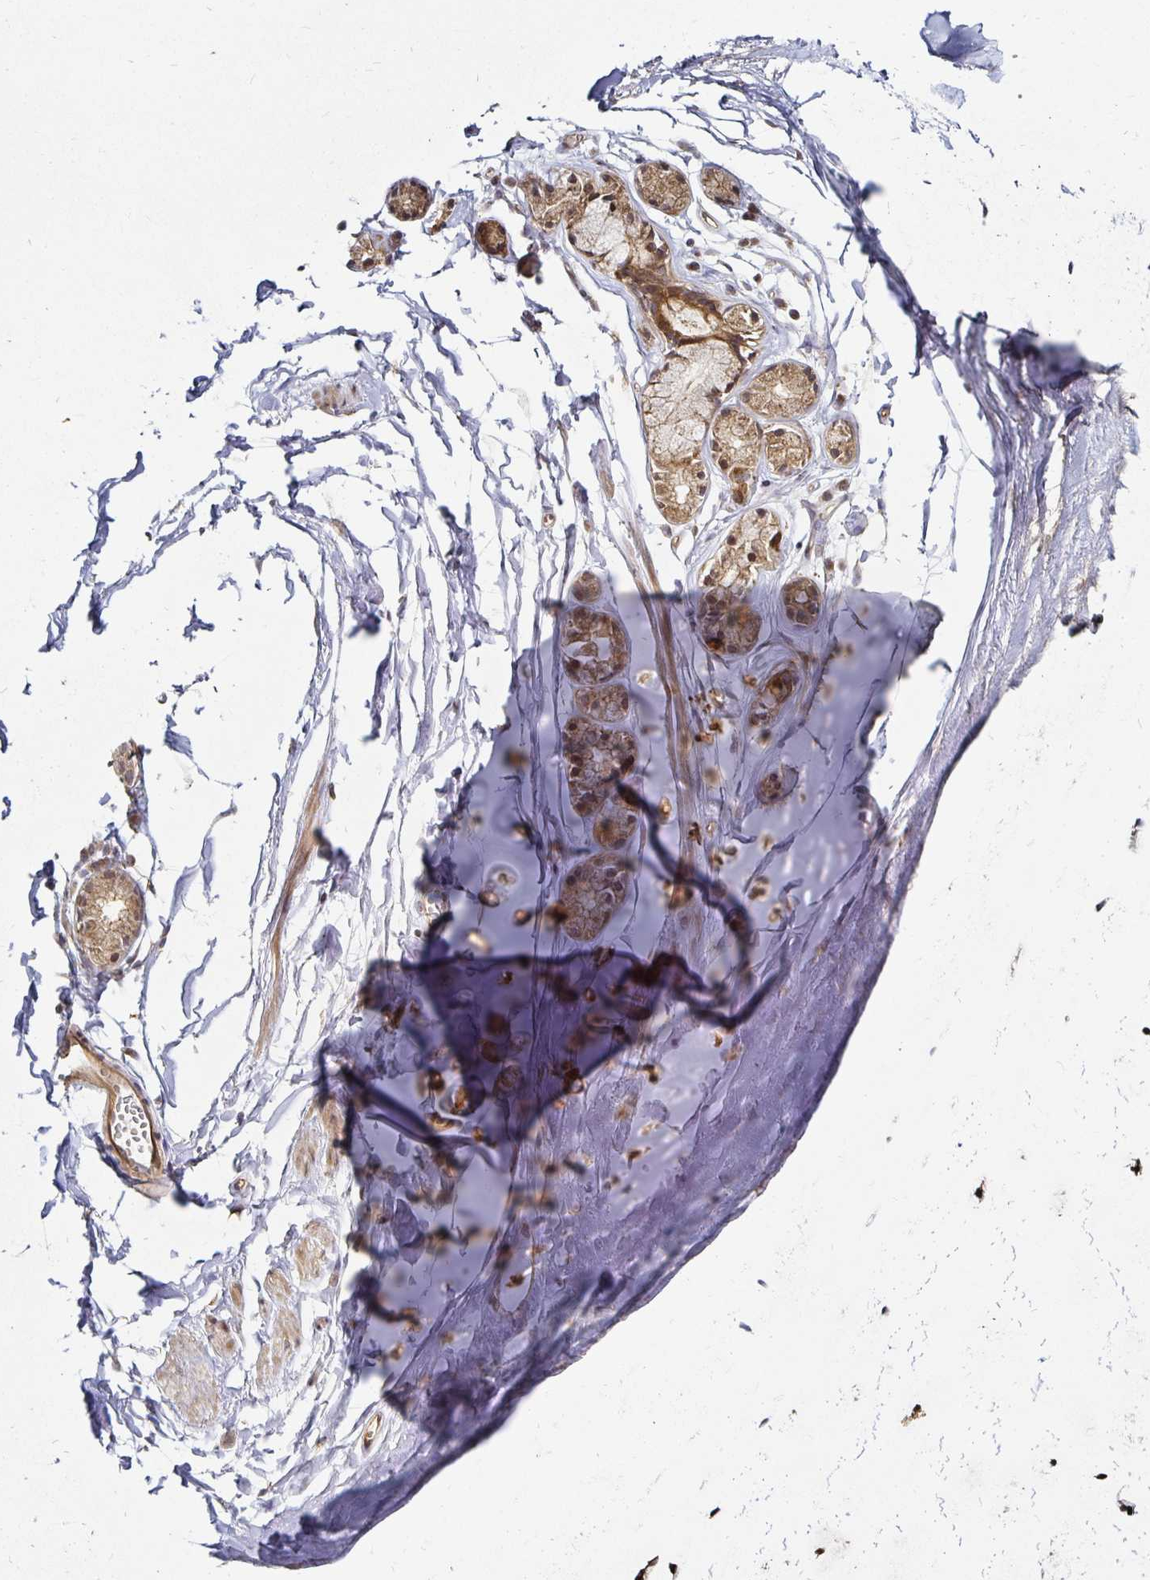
{"staining": {"intensity": "negative", "quantity": "none", "location": "none"}, "tissue": "adipose tissue", "cell_type": "Adipocytes", "image_type": "normal", "snomed": [{"axis": "morphology", "description": "Normal tissue, NOS"}, {"axis": "topography", "description": "Cartilage tissue"}, {"axis": "topography", "description": "Bronchus"}, {"axis": "topography", "description": "Peripheral nerve tissue"}], "caption": "The image demonstrates no staining of adipocytes in normal adipose tissue.", "gene": "CYP27A1", "patient": {"sex": "female", "age": 59}}